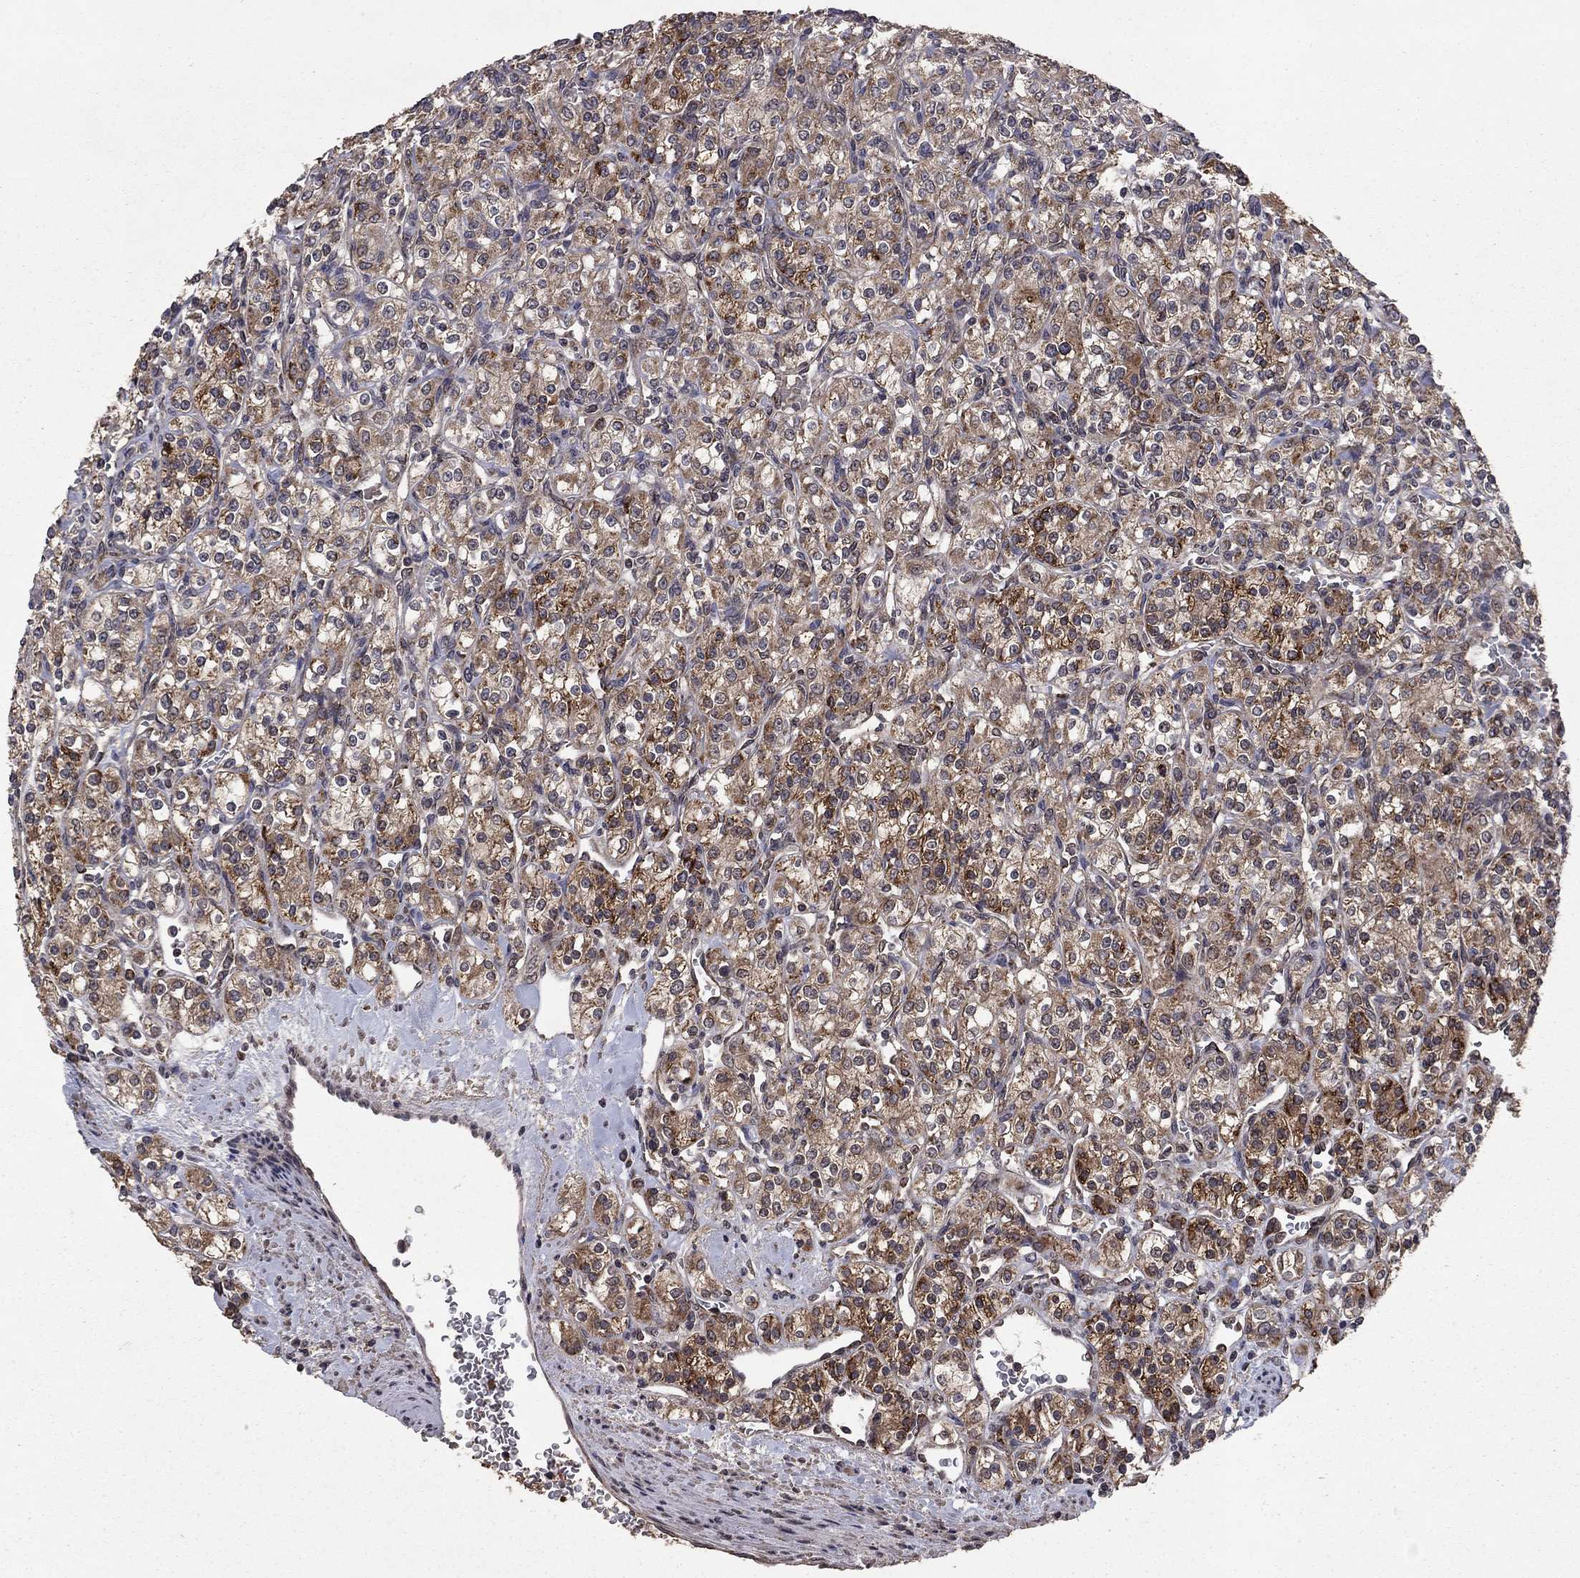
{"staining": {"intensity": "moderate", "quantity": ">75%", "location": "cytoplasmic/membranous"}, "tissue": "renal cancer", "cell_type": "Tumor cells", "image_type": "cancer", "snomed": [{"axis": "morphology", "description": "Adenocarcinoma, NOS"}, {"axis": "topography", "description": "Kidney"}], "caption": "High-magnification brightfield microscopy of renal cancer stained with DAB (brown) and counterstained with hematoxylin (blue). tumor cells exhibit moderate cytoplasmic/membranous expression is present in approximately>75% of cells.", "gene": "DHRS1", "patient": {"sex": "male", "age": 77}}